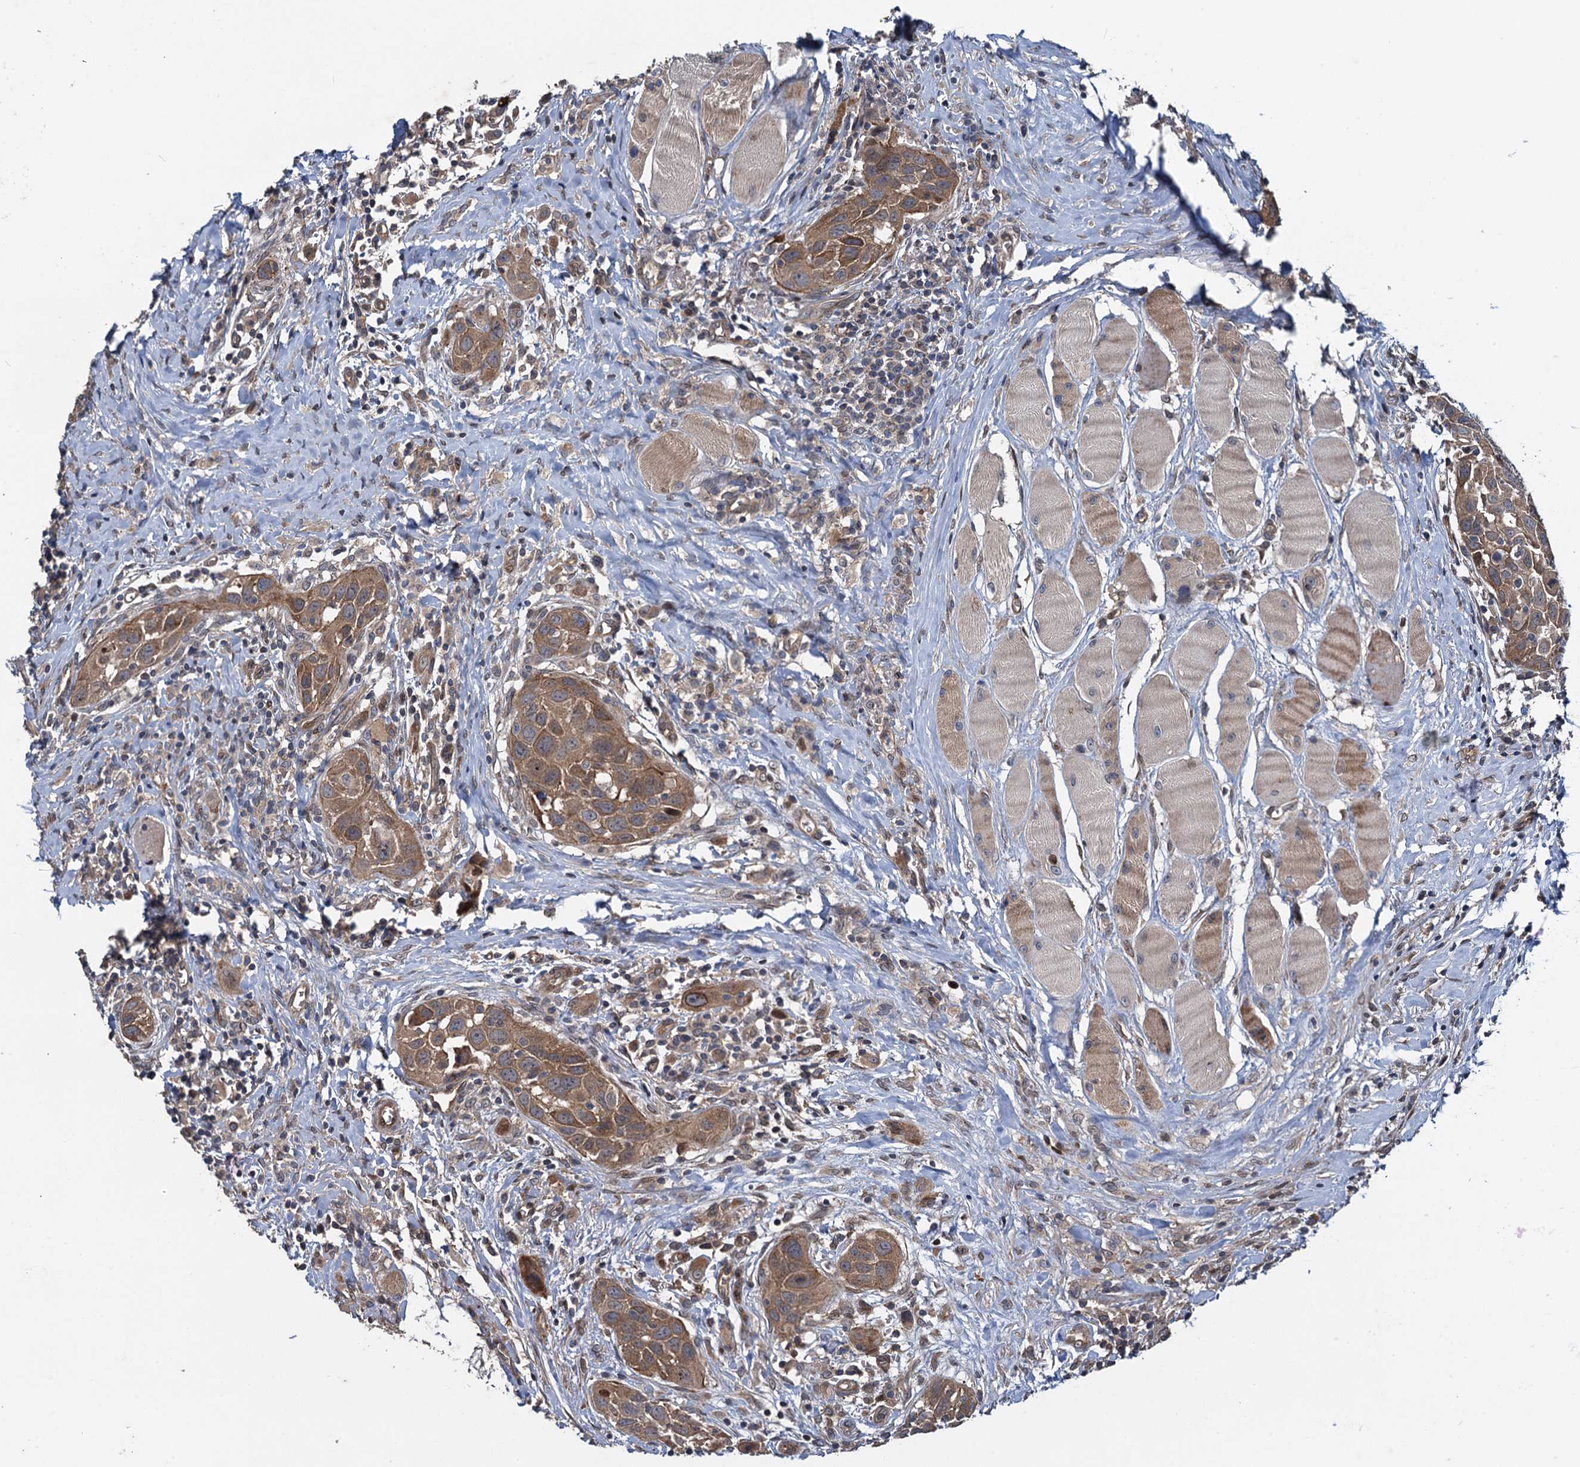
{"staining": {"intensity": "moderate", "quantity": ">75%", "location": "cytoplasmic/membranous"}, "tissue": "head and neck cancer", "cell_type": "Tumor cells", "image_type": "cancer", "snomed": [{"axis": "morphology", "description": "Squamous cell carcinoma, NOS"}, {"axis": "topography", "description": "Oral tissue"}, {"axis": "topography", "description": "Head-Neck"}], "caption": "There is medium levels of moderate cytoplasmic/membranous staining in tumor cells of head and neck squamous cell carcinoma, as demonstrated by immunohistochemical staining (brown color).", "gene": "RHOBTB1", "patient": {"sex": "female", "age": 50}}